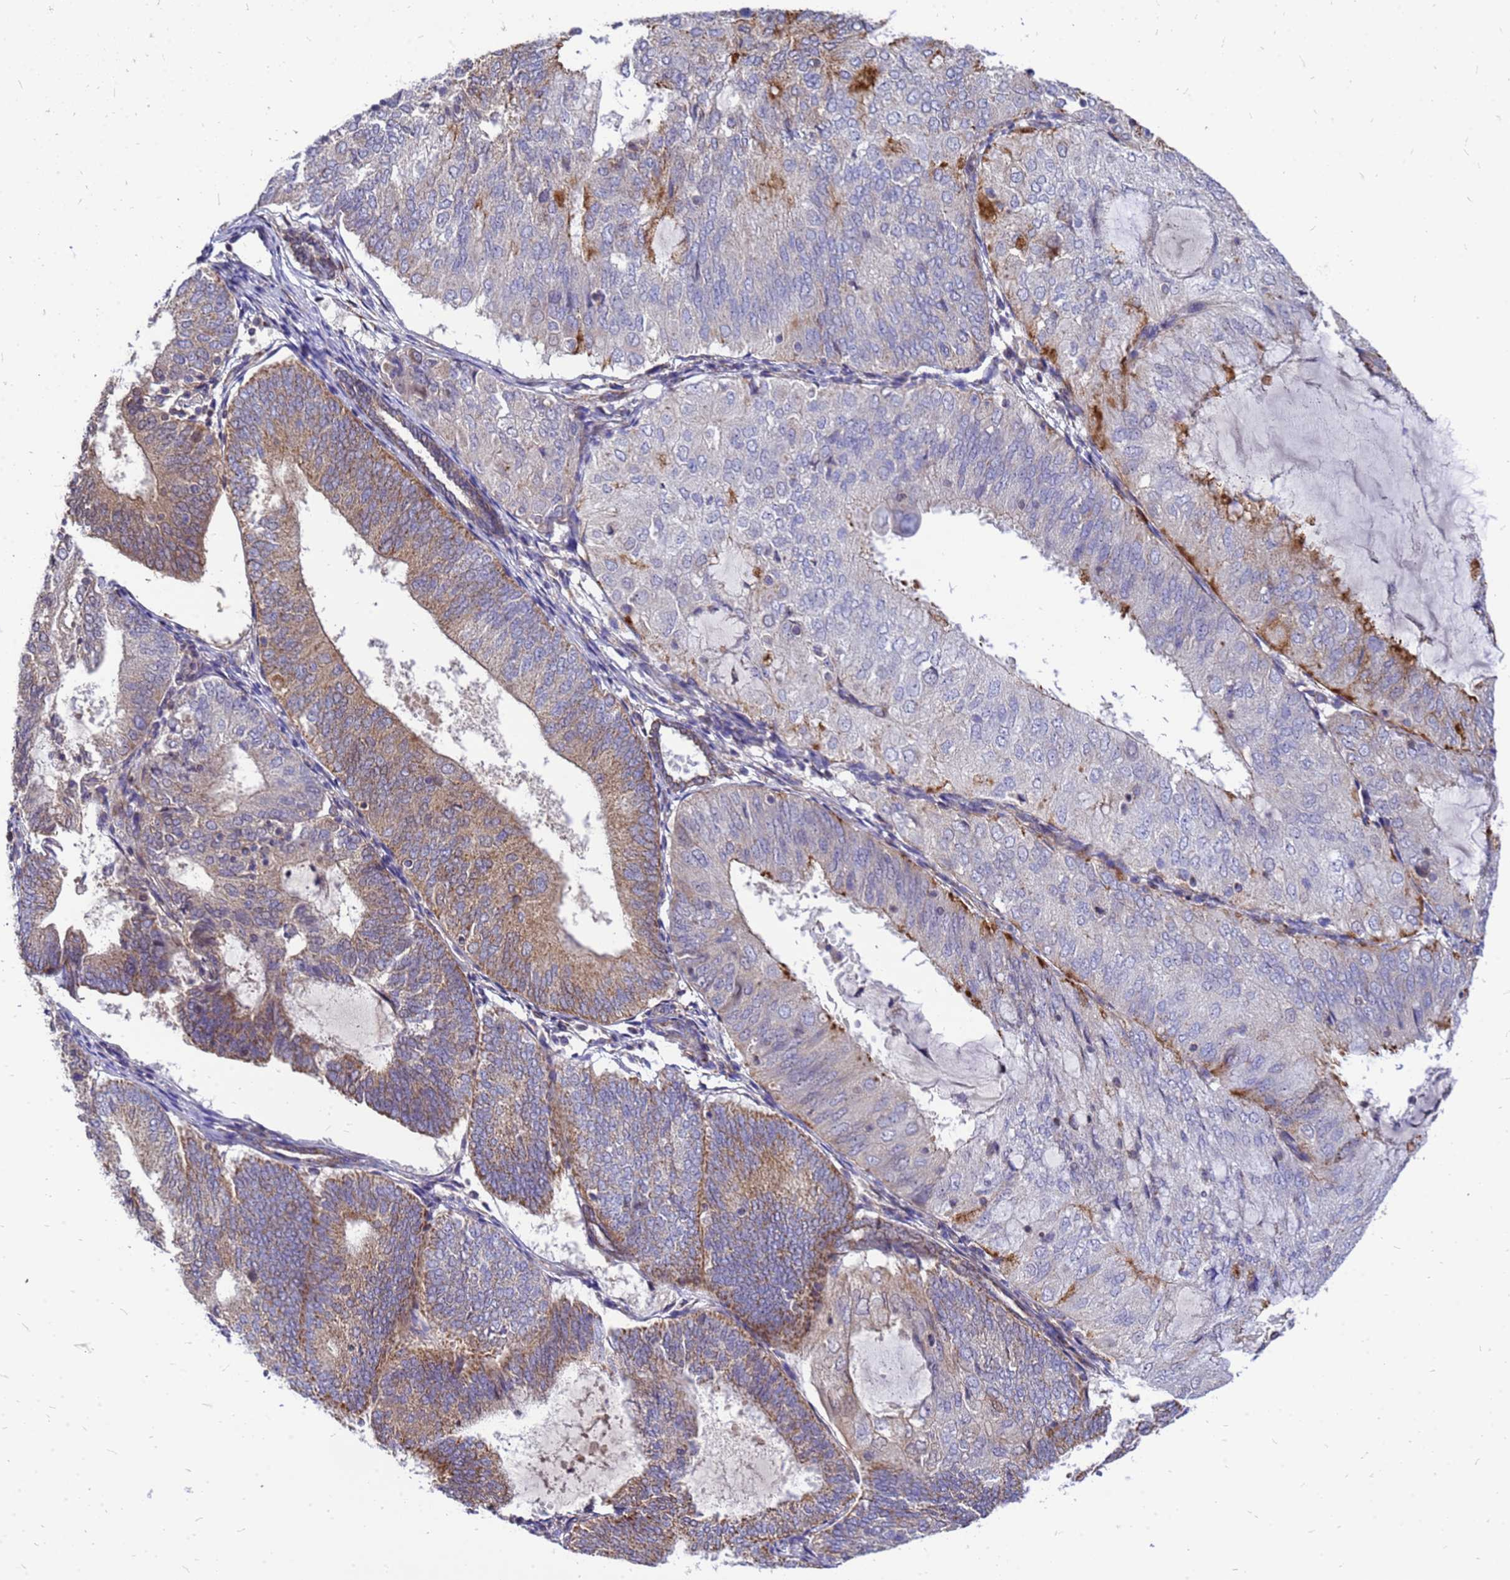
{"staining": {"intensity": "moderate", "quantity": "<25%", "location": "cytoplasmic/membranous"}, "tissue": "endometrial cancer", "cell_type": "Tumor cells", "image_type": "cancer", "snomed": [{"axis": "morphology", "description": "Adenocarcinoma, NOS"}, {"axis": "topography", "description": "Endometrium"}], "caption": "DAB (3,3'-diaminobenzidine) immunohistochemical staining of human endometrial adenocarcinoma reveals moderate cytoplasmic/membranous protein staining in approximately <25% of tumor cells.", "gene": "CMC4", "patient": {"sex": "female", "age": 81}}